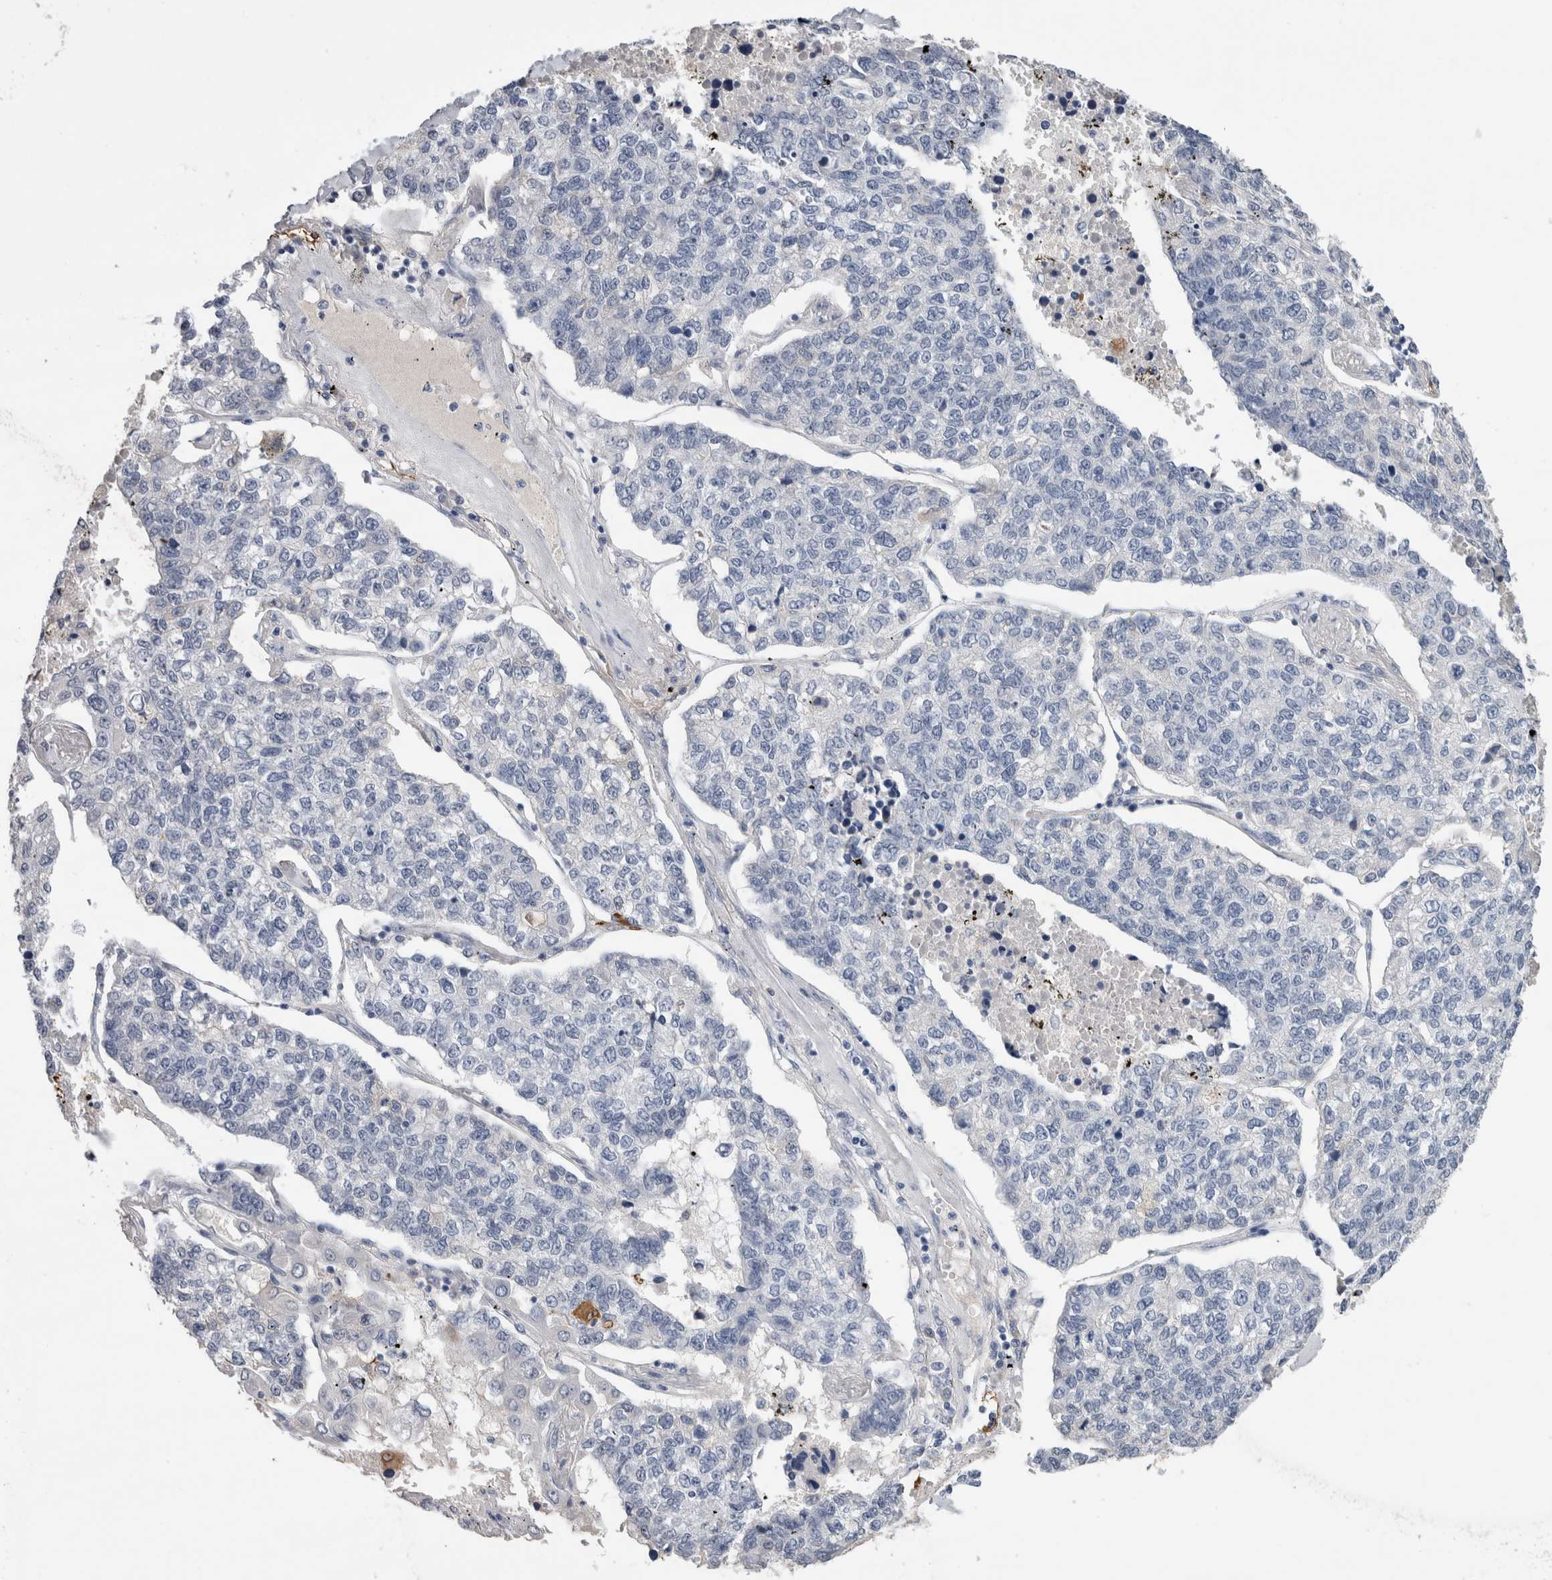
{"staining": {"intensity": "negative", "quantity": "none", "location": "none"}, "tissue": "lung cancer", "cell_type": "Tumor cells", "image_type": "cancer", "snomed": [{"axis": "morphology", "description": "Adenocarcinoma, NOS"}, {"axis": "topography", "description": "Lung"}], "caption": "Immunohistochemistry micrograph of lung cancer stained for a protein (brown), which displays no staining in tumor cells. (DAB immunohistochemistry (IHC) visualized using brightfield microscopy, high magnification).", "gene": "FABP4", "patient": {"sex": "male", "age": 49}}